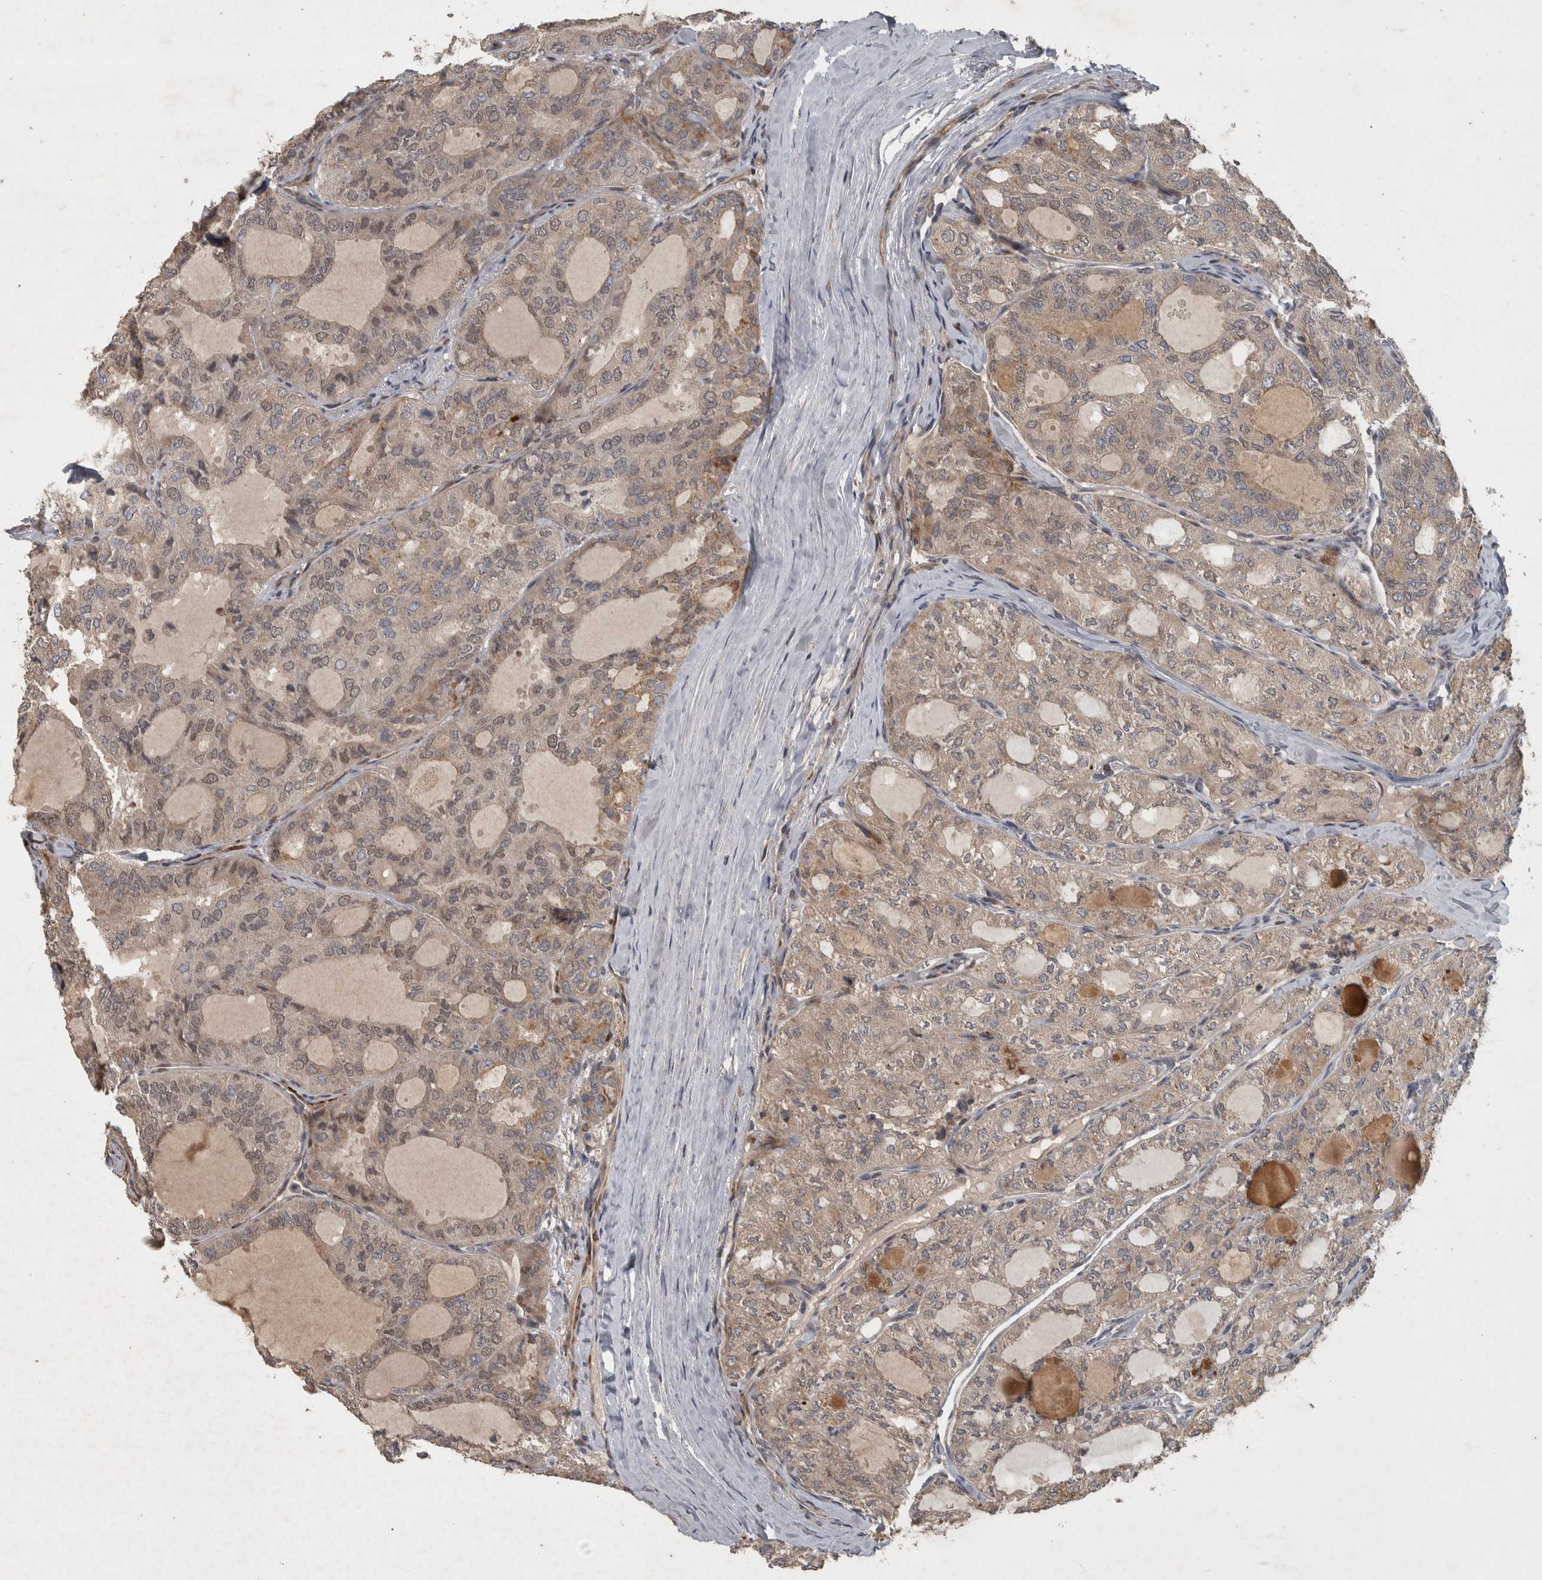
{"staining": {"intensity": "weak", "quantity": "25%-75%", "location": "cytoplasmic/membranous,nuclear"}, "tissue": "thyroid cancer", "cell_type": "Tumor cells", "image_type": "cancer", "snomed": [{"axis": "morphology", "description": "Follicular adenoma carcinoma, NOS"}, {"axis": "topography", "description": "Thyroid gland"}], "caption": "A photomicrograph showing weak cytoplasmic/membranous and nuclear positivity in about 25%-75% of tumor cells in thyroid cancer (follicular adenoma carcinoma), as visualized by brown immunohistochemical staining.", "gene": "ERAL1", "patient": {"sex": "male", "age": 75}}